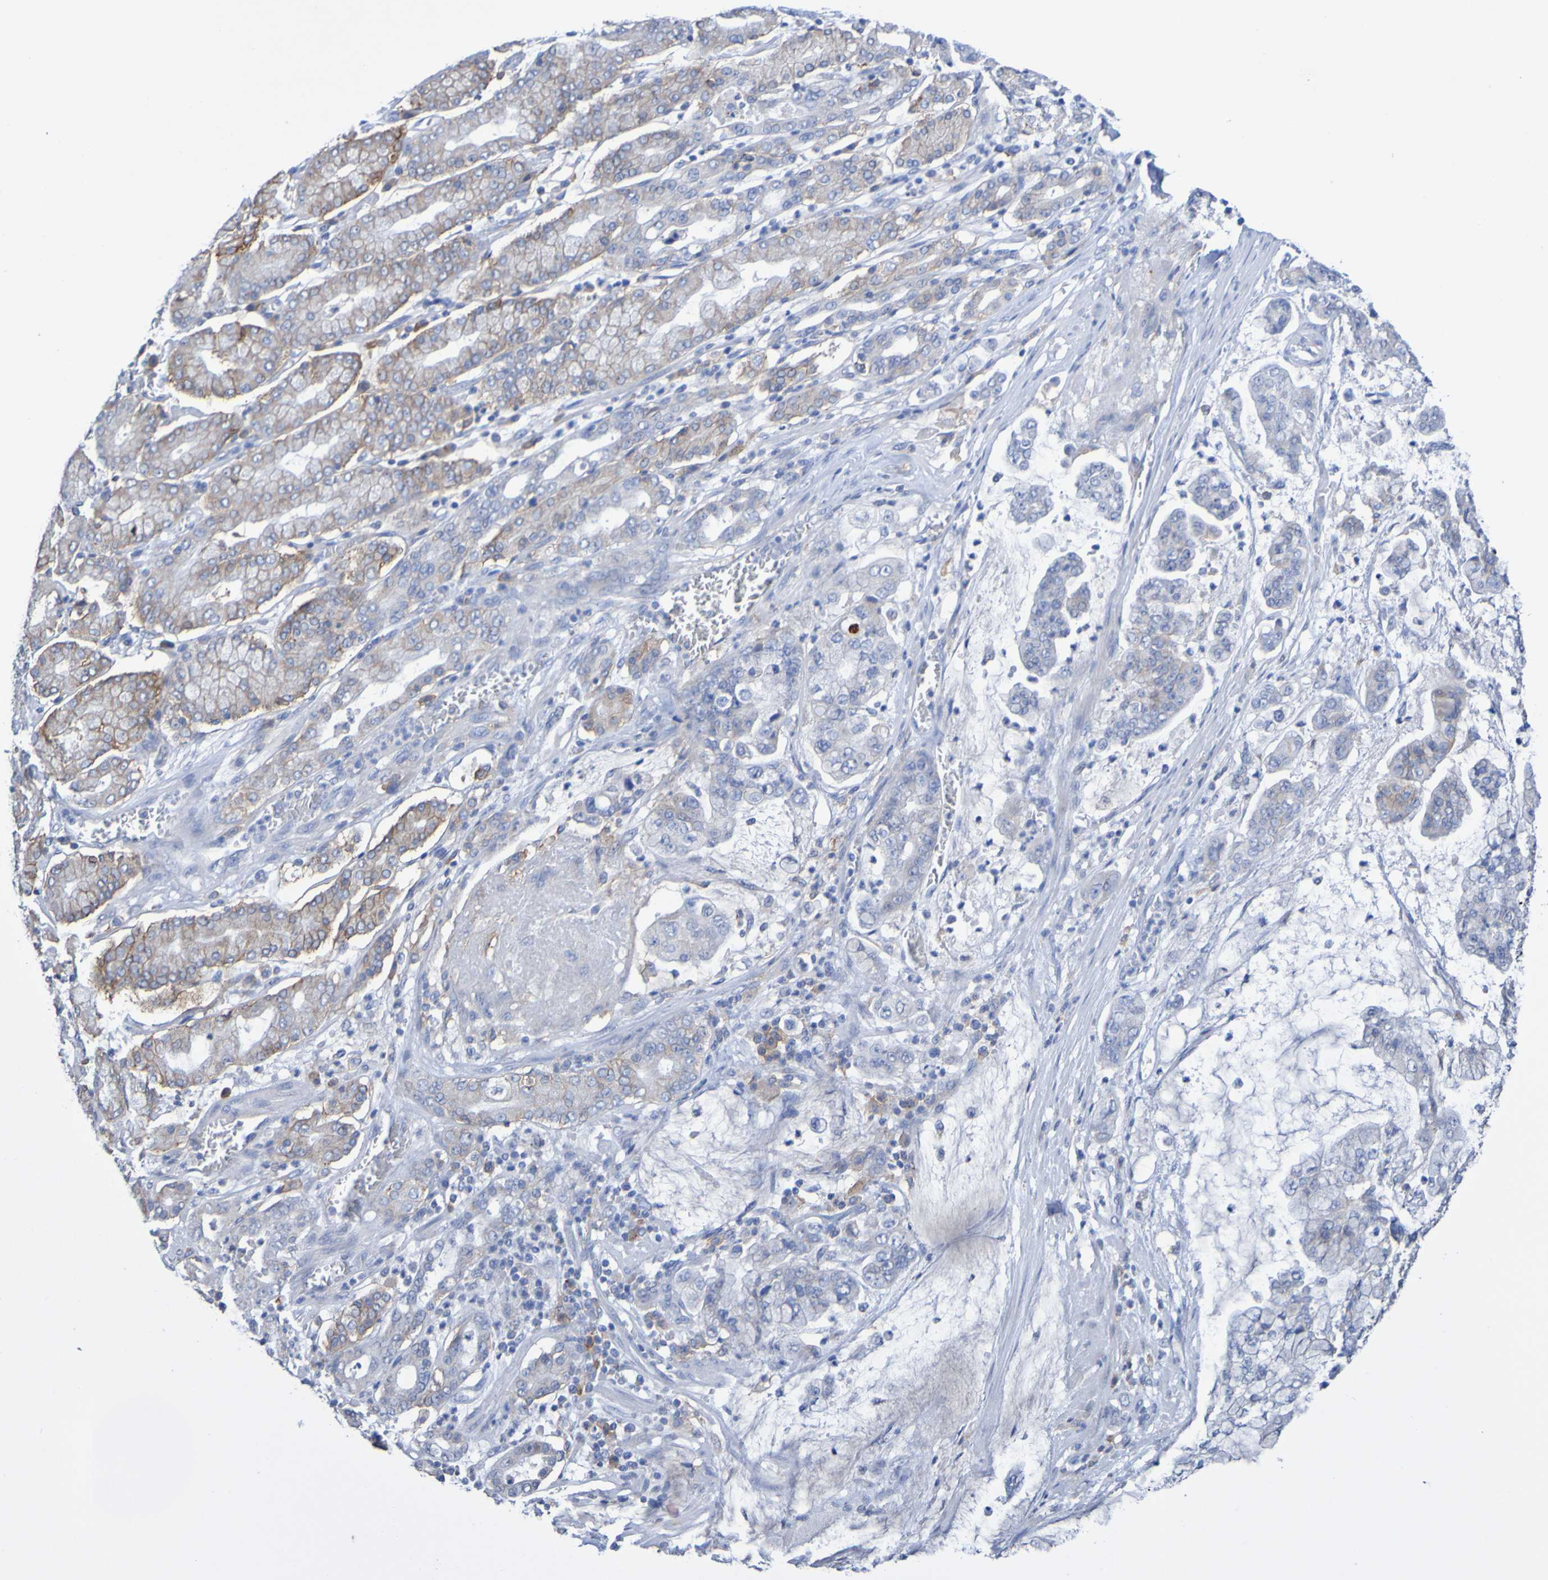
{"staining": {"intensity": "weak", "quantity": "<25%", "location": "cytoplasmic/membranous"}, "tissue": "stomach cancer", "cell_type": "Tumor cells", "image_type": "cancer", "snomed": [{"axis": "morphology", "description": "Normal tissue, NOS"}, {"axis": "morphology", "description": "Adenocarcinoma, NOS"}, {"axis": "topography", "description": "Stomach, upper"}, {"axis": "topography", "description": "Stomach"}], "caption": "Immunohistochemistry of human adenocarcinoma (stomach) displays no positivity in tumor cells.", "gene": "SLC3A2", "patient": {"sex": "male", "age": 76}}